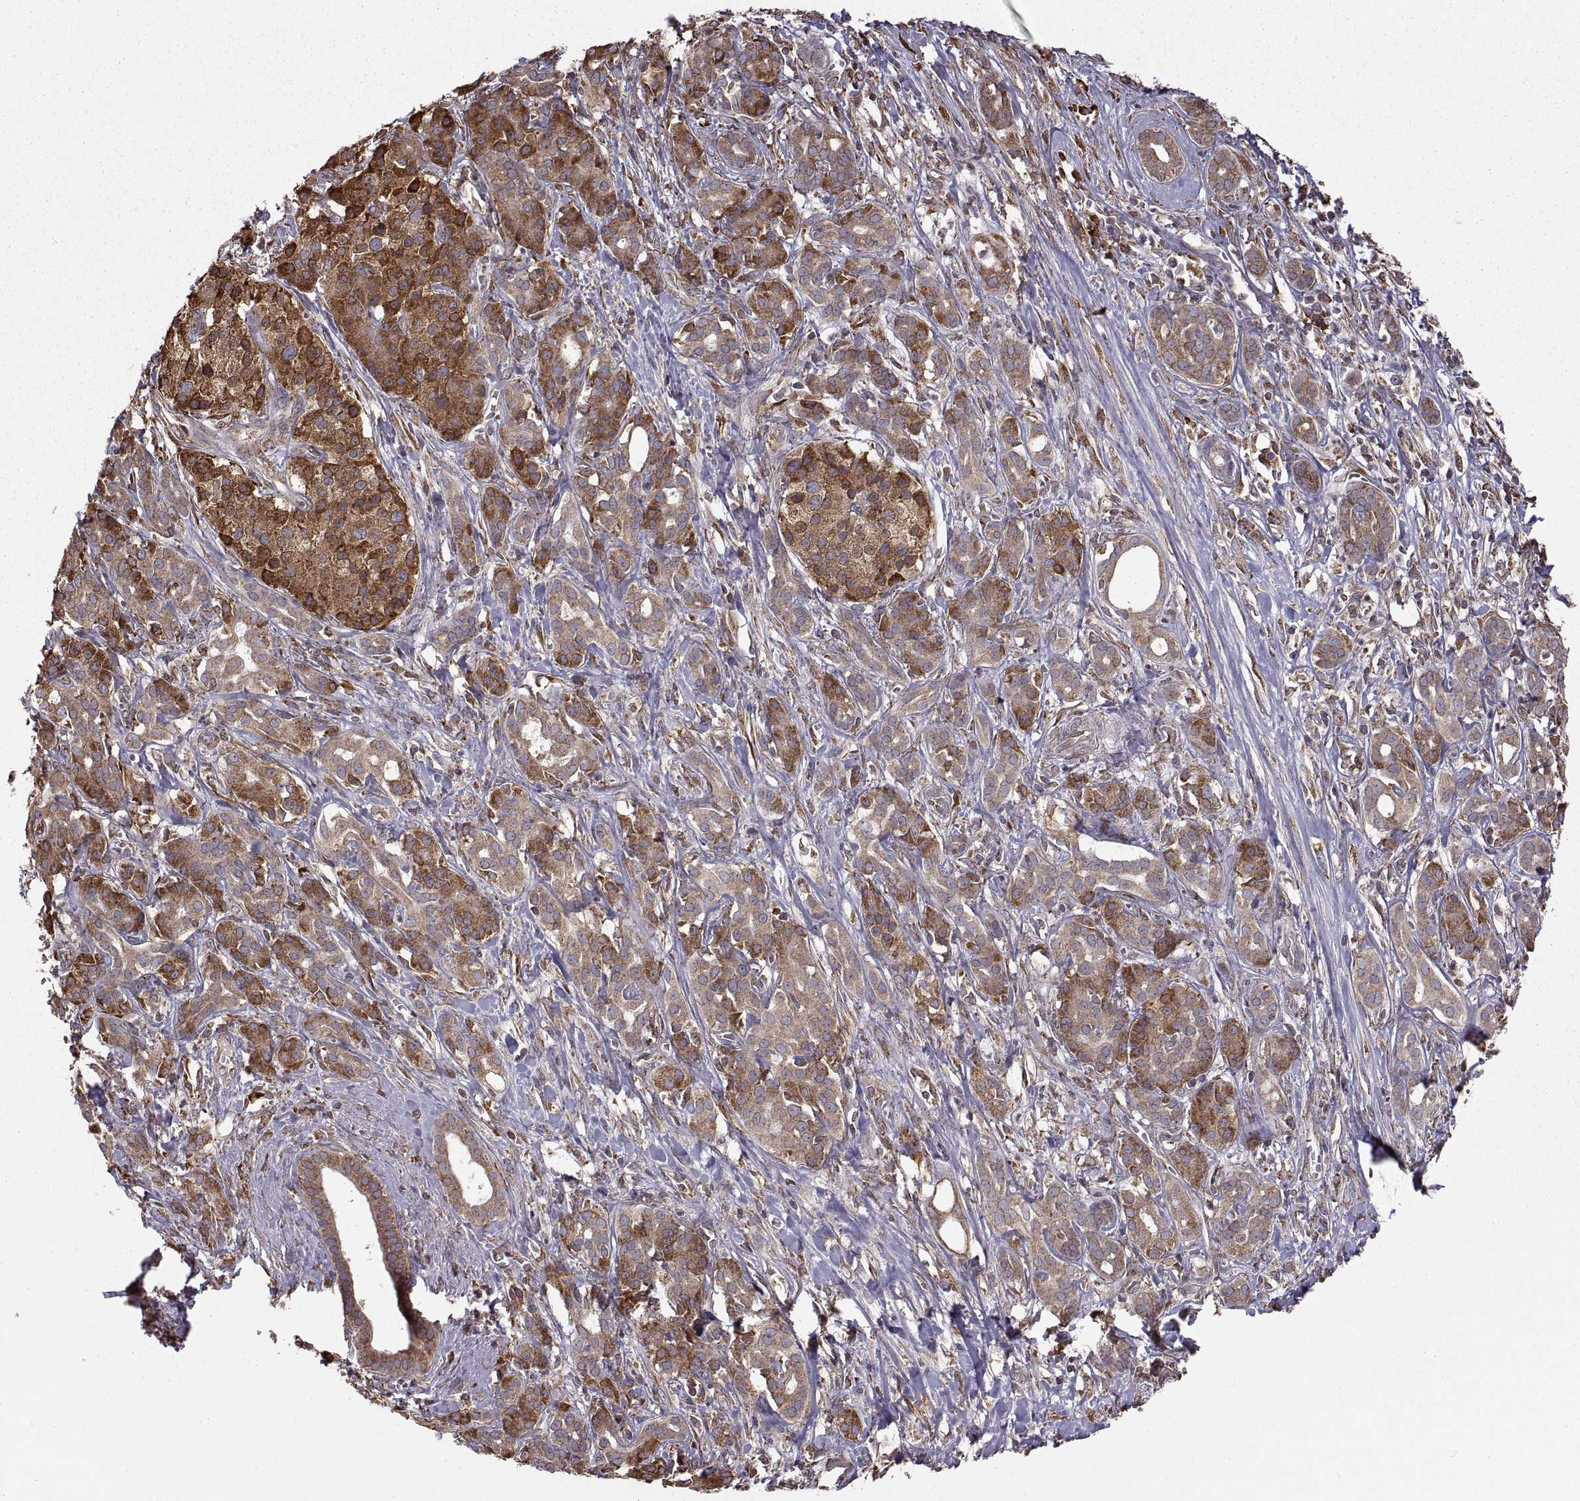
{"staining": {"intensity": "strong", "quantity": ">75%", "location": "cytoplasmic/membranous"}, "tissue": "pancreatic cancer", "cell_type": "Tumor cells", "image_type": "cancer", "snomed": [{"axis": "morphology", "description": "Adenocarcinoma, NOS"}, {"axis": "topography", "description": "Pancreas"}], "caption": "Pancreatic cancer (adenocarcinoma) stained with a brown dye shows strong cytoplasmic/membranous positive positivity in about >75% of tumor cells.", "gene": "PDIA3", "patient": {"sex": "male", "age": 61}}